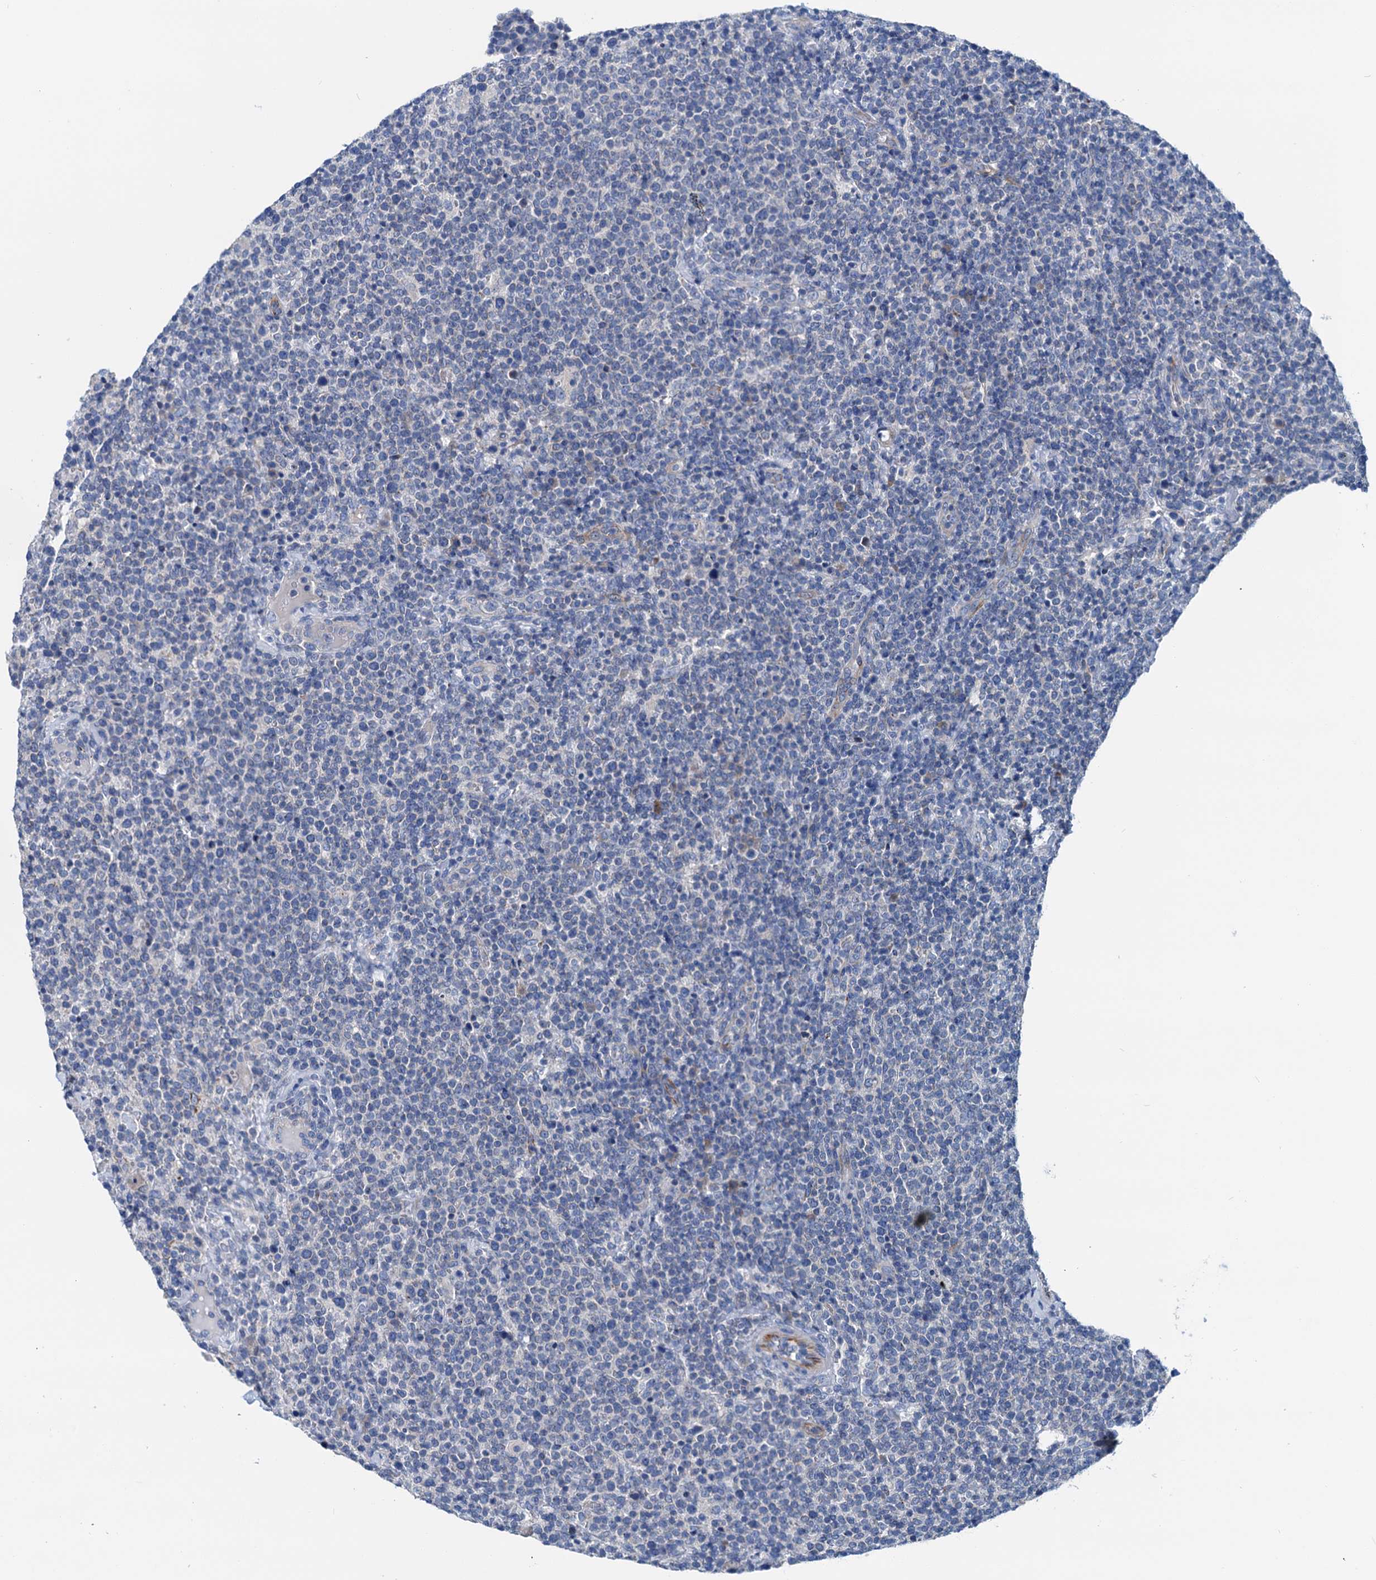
{"staining": {"intensity": "negative", "quantity": "none", "location": "none"}, "tissue": "lymphoma", "cell_type": "Tumor cells", "image_type": "cancer", "snomed": [{"axis": "morphology", "description": "Malignant lymphoma, non-Hodgkin's type, High grade"}, {"axis": "topography", "description": "Lymph node"}], "caption": "This photomicrograph is of lymphoma stained with immunohistochemistry to label a protein in brown with the nuclei are counter-stained blue. There is no positivity in tumor cells. (DAB (3,3'-diaminobenzidine) immunohistochemistry (IHC) with hematoxylin counter stain).", "gene": "ELAC1", "patient": {"sex": "male", "age": 61}}